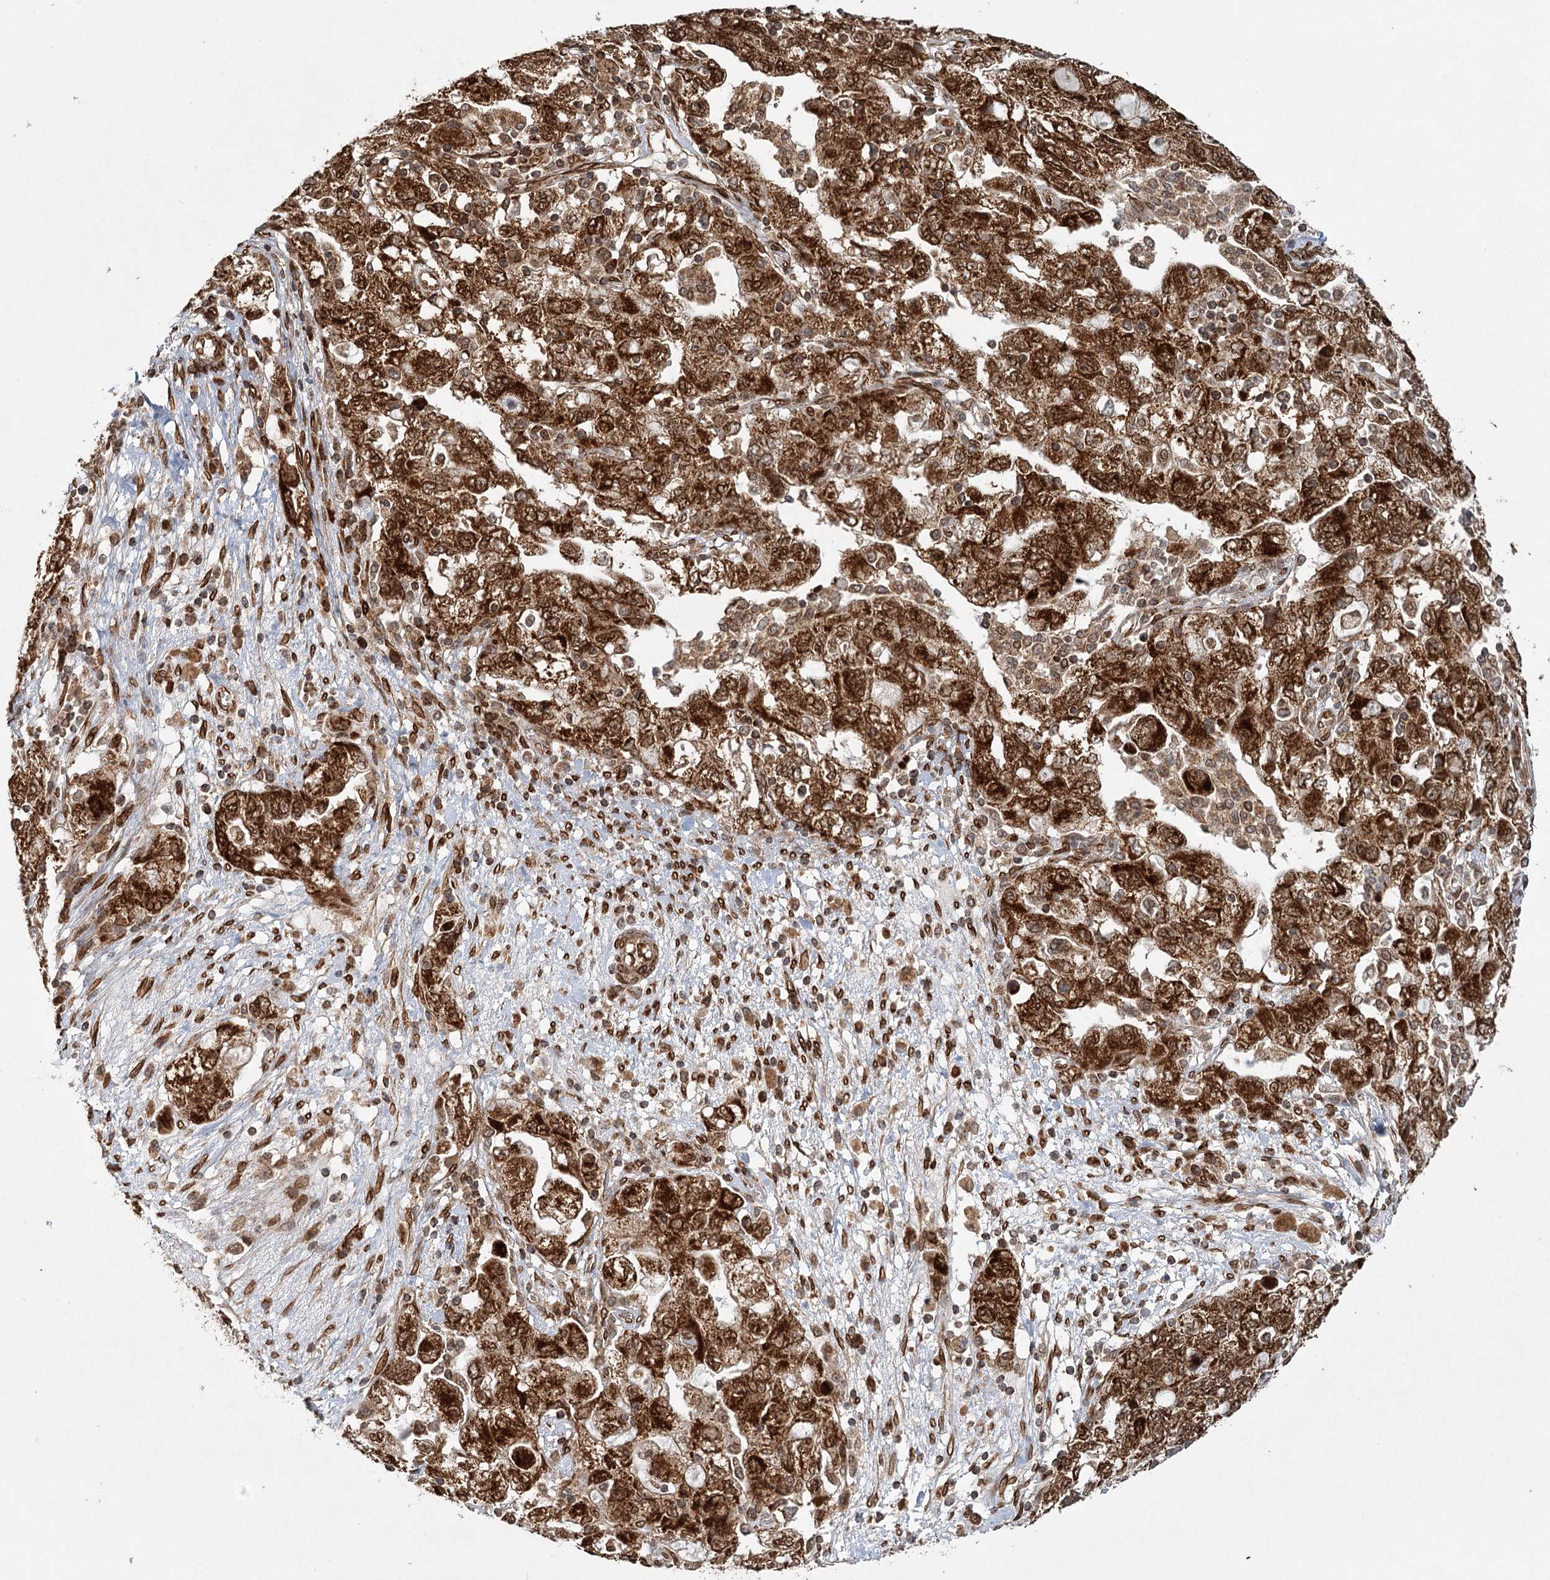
{"staining": {"intensity": "strong", "quantity": ">75%", "location": "cytoplasmic/membranous"}, "tissue": "ovarian cancer", "cell_type": "Tumor cells", "image_type": "cancer", "snomed": [{"axis": "morphology", "description": "Carcinoma, NOS"}, {"axis": "morphology", "description": "Cystadenocarcinoma, serous, NOS"}, {"axis": "topography", "description": "Ovary"}], "caption": "About >75% of tumor cells in human ovarian cancer (serous cystadenocarcinoma) exhibit strong cytoplasmic/membranous protein expression as visualized by brown immunohistochemical staining.", "gene": "BCKDHA", "patient": {"sex": "female", "age": 69}}